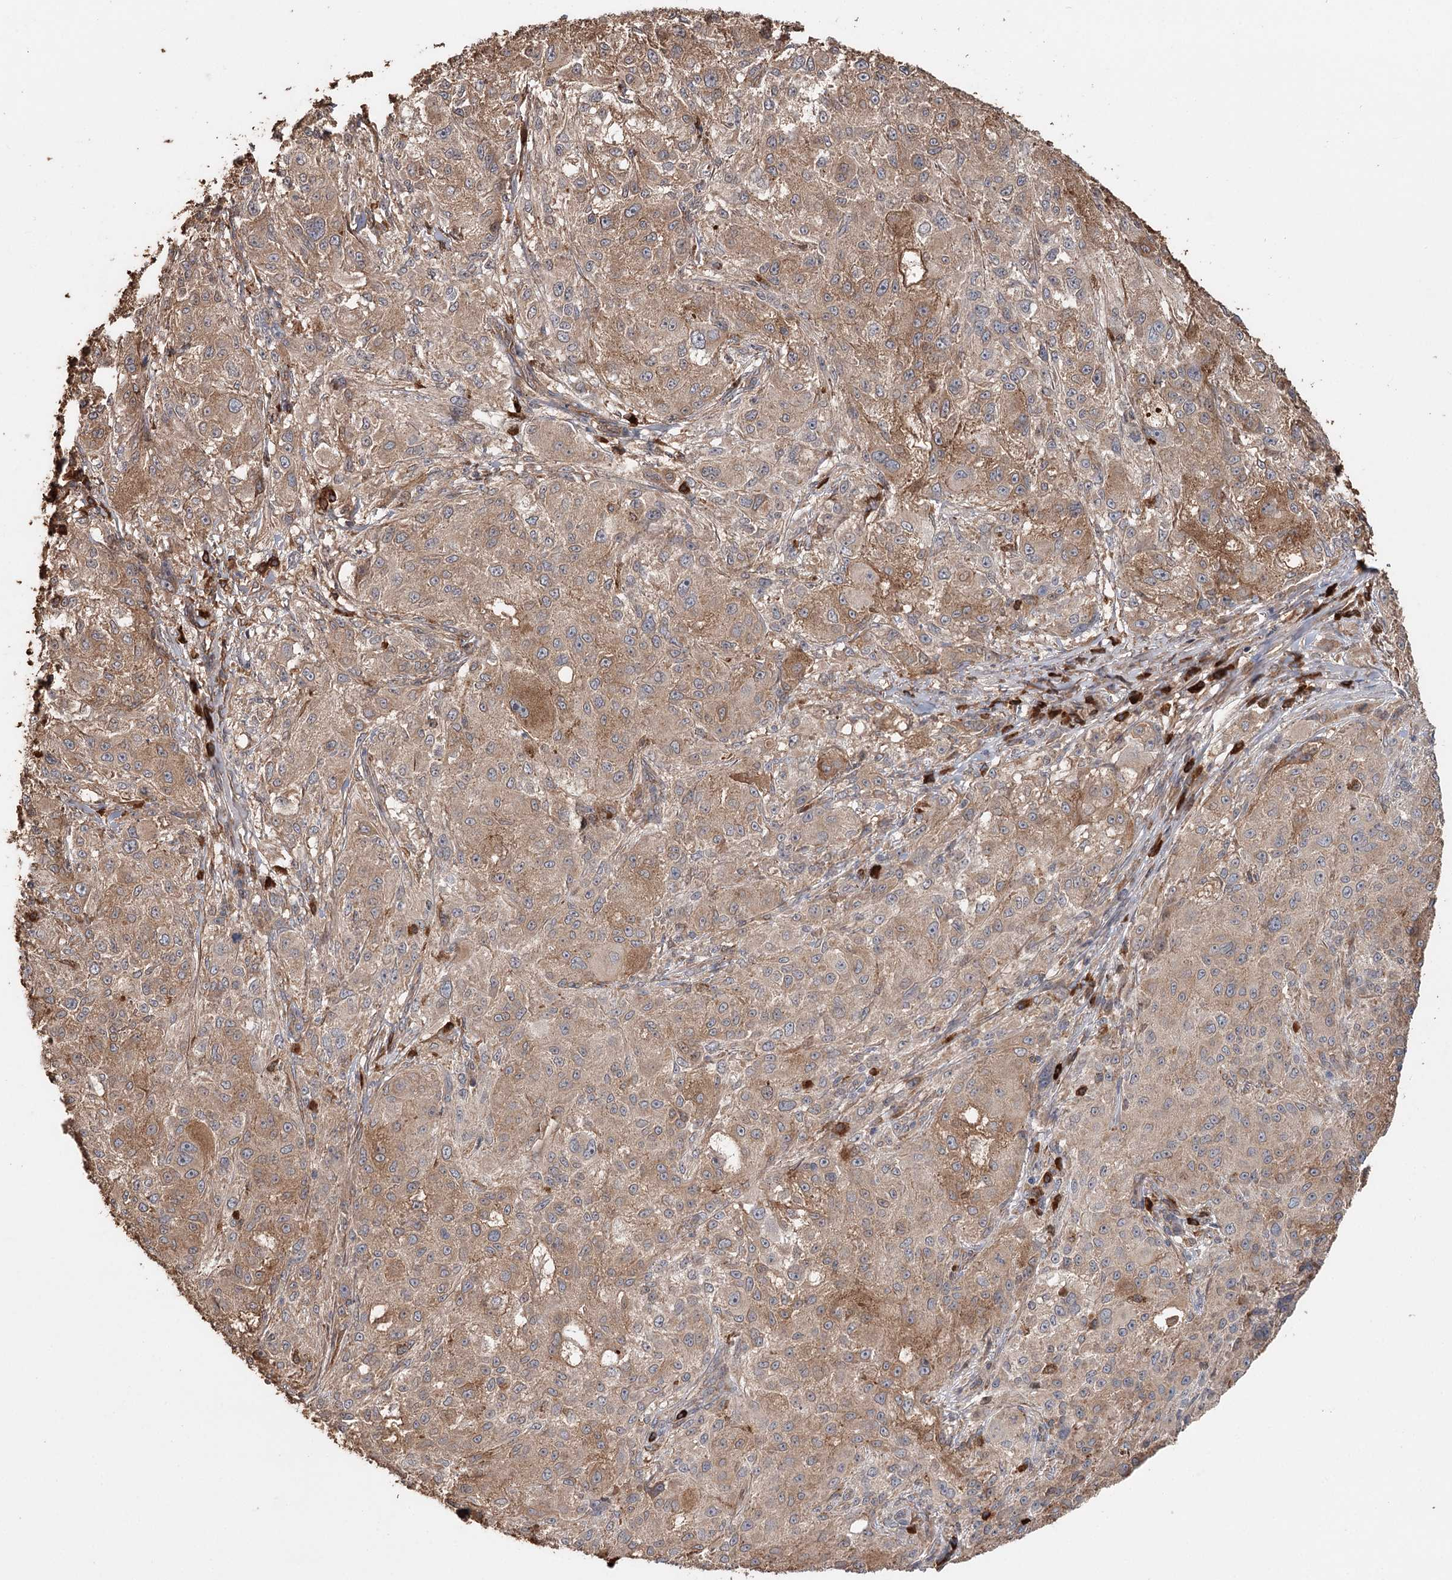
{"staining": {"intensity": "moderate", "quantity": ">75%", "location": "cytoplasmic/membranous"}, "tissue": "melanoma", "cell_type": "Tumor cells", "image_type": "cancer", "snomed": [{"axis": "morphology", "description": "Necrosis, NOS"}, {"axis": "morphology", "description": "Malignant melanoma, NOS"}, {"axis": "topography", "description": "Skin"}], "caption": "This is a photomicrograph of immunohistochemistry (IHC) staining of melanoma, which shows moderate expression in the cytoplasmic/membranous of tumor cells.", "gene": "SYVN1", "patient": {"sex": "female", "age": 87}}